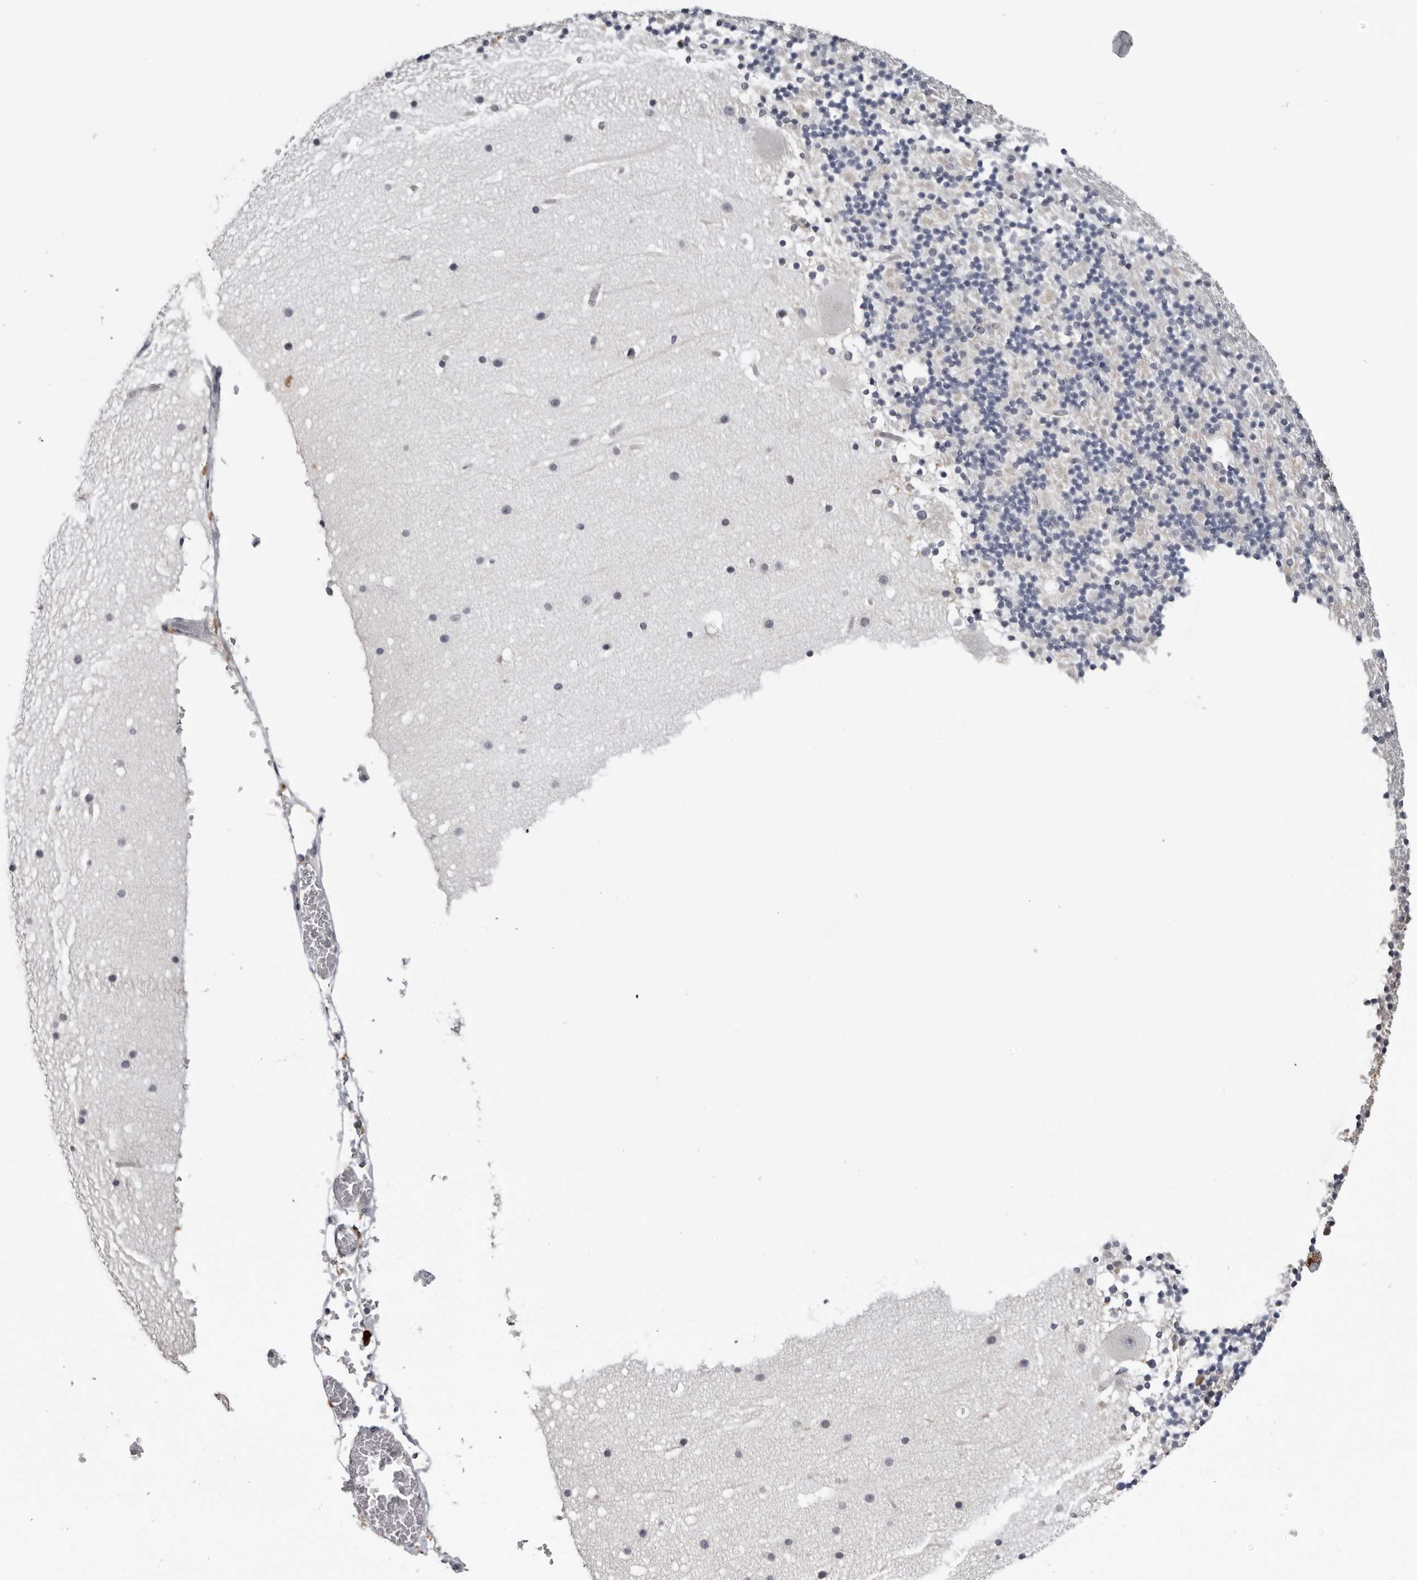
{"staining": {"intensity": "negative", "quantity": "none", "location": "none"}, "tissue": "cerebellum", "cell_type": "Cells in granular layer", "image_type": "normal", "snomed": [{"axis": "morphology", "description": "Normal tissue, NOS"}, {"axis": "topography", "description": "Cerebellum"}], "caption": "DAB immunohistochemical staining of unremarkable cerebellum exhibits no significant expression in cells in granular layer. (IHC, brightfield microscopy, high magnification).", "gene": "CPT2", "patient": {"sex": "male", "age": 57}}